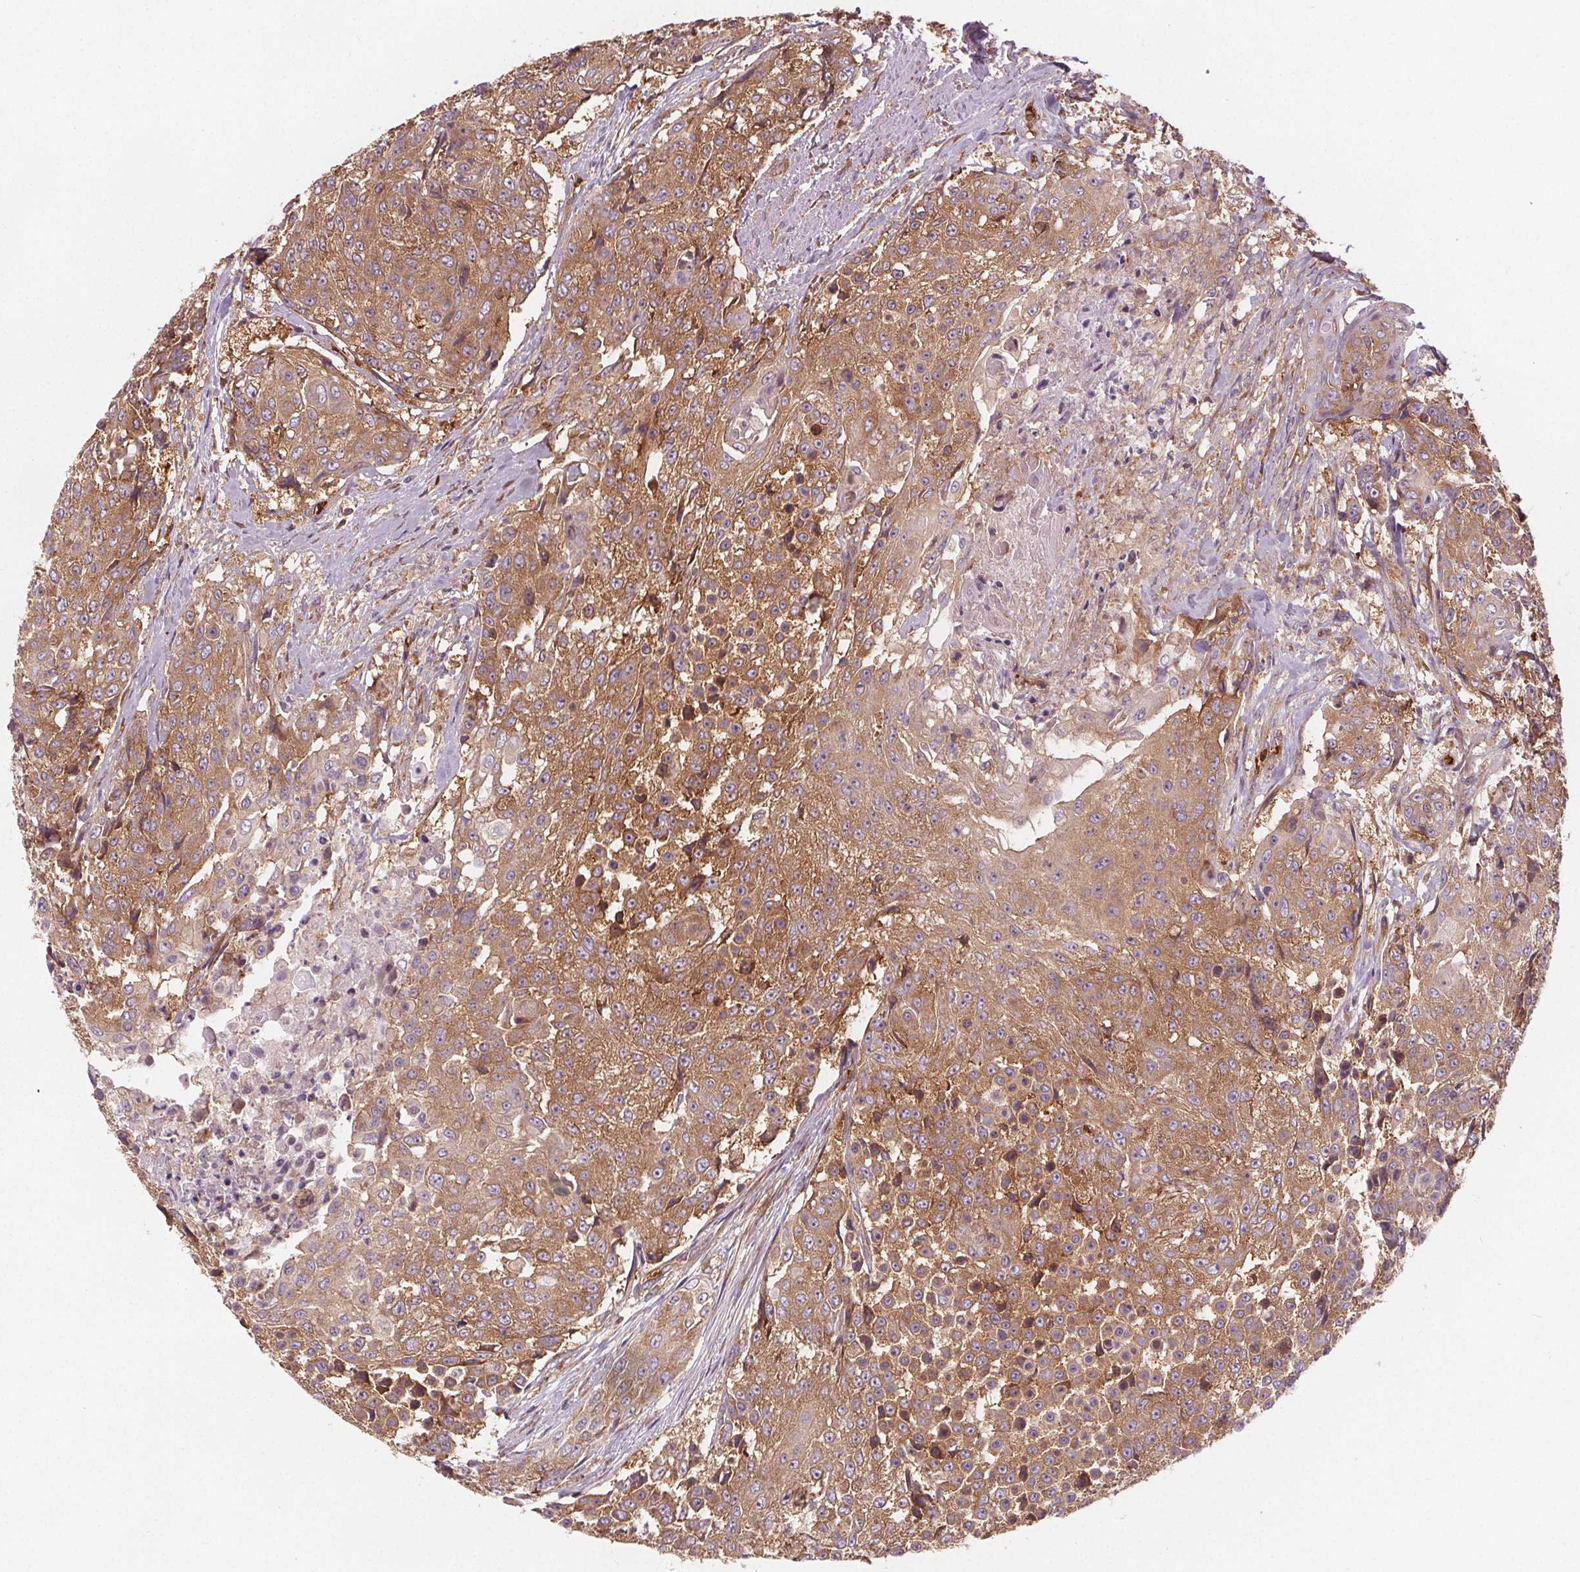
{"staining": {"intensity": "moderate", "quantity": ">75%", "location": "cytoplasmic/membranous"}, "tissue": "urothelial cancer", "cell_type": "Tumor cells", "image_type": "cancer", "snomed": [{"axis": "morphology", "description": "Urothelial carcinoma, High grade"}, {"axis": "topography", "description": "Urinary bladder"}], "caption": "The immunohistochemical stain shows moderate cytoplasmic/membranous staining in tumor cells of urothelial cancer tissue.", "gene": "EIF3D", "patient": {"sex": "female", "age": 63}}